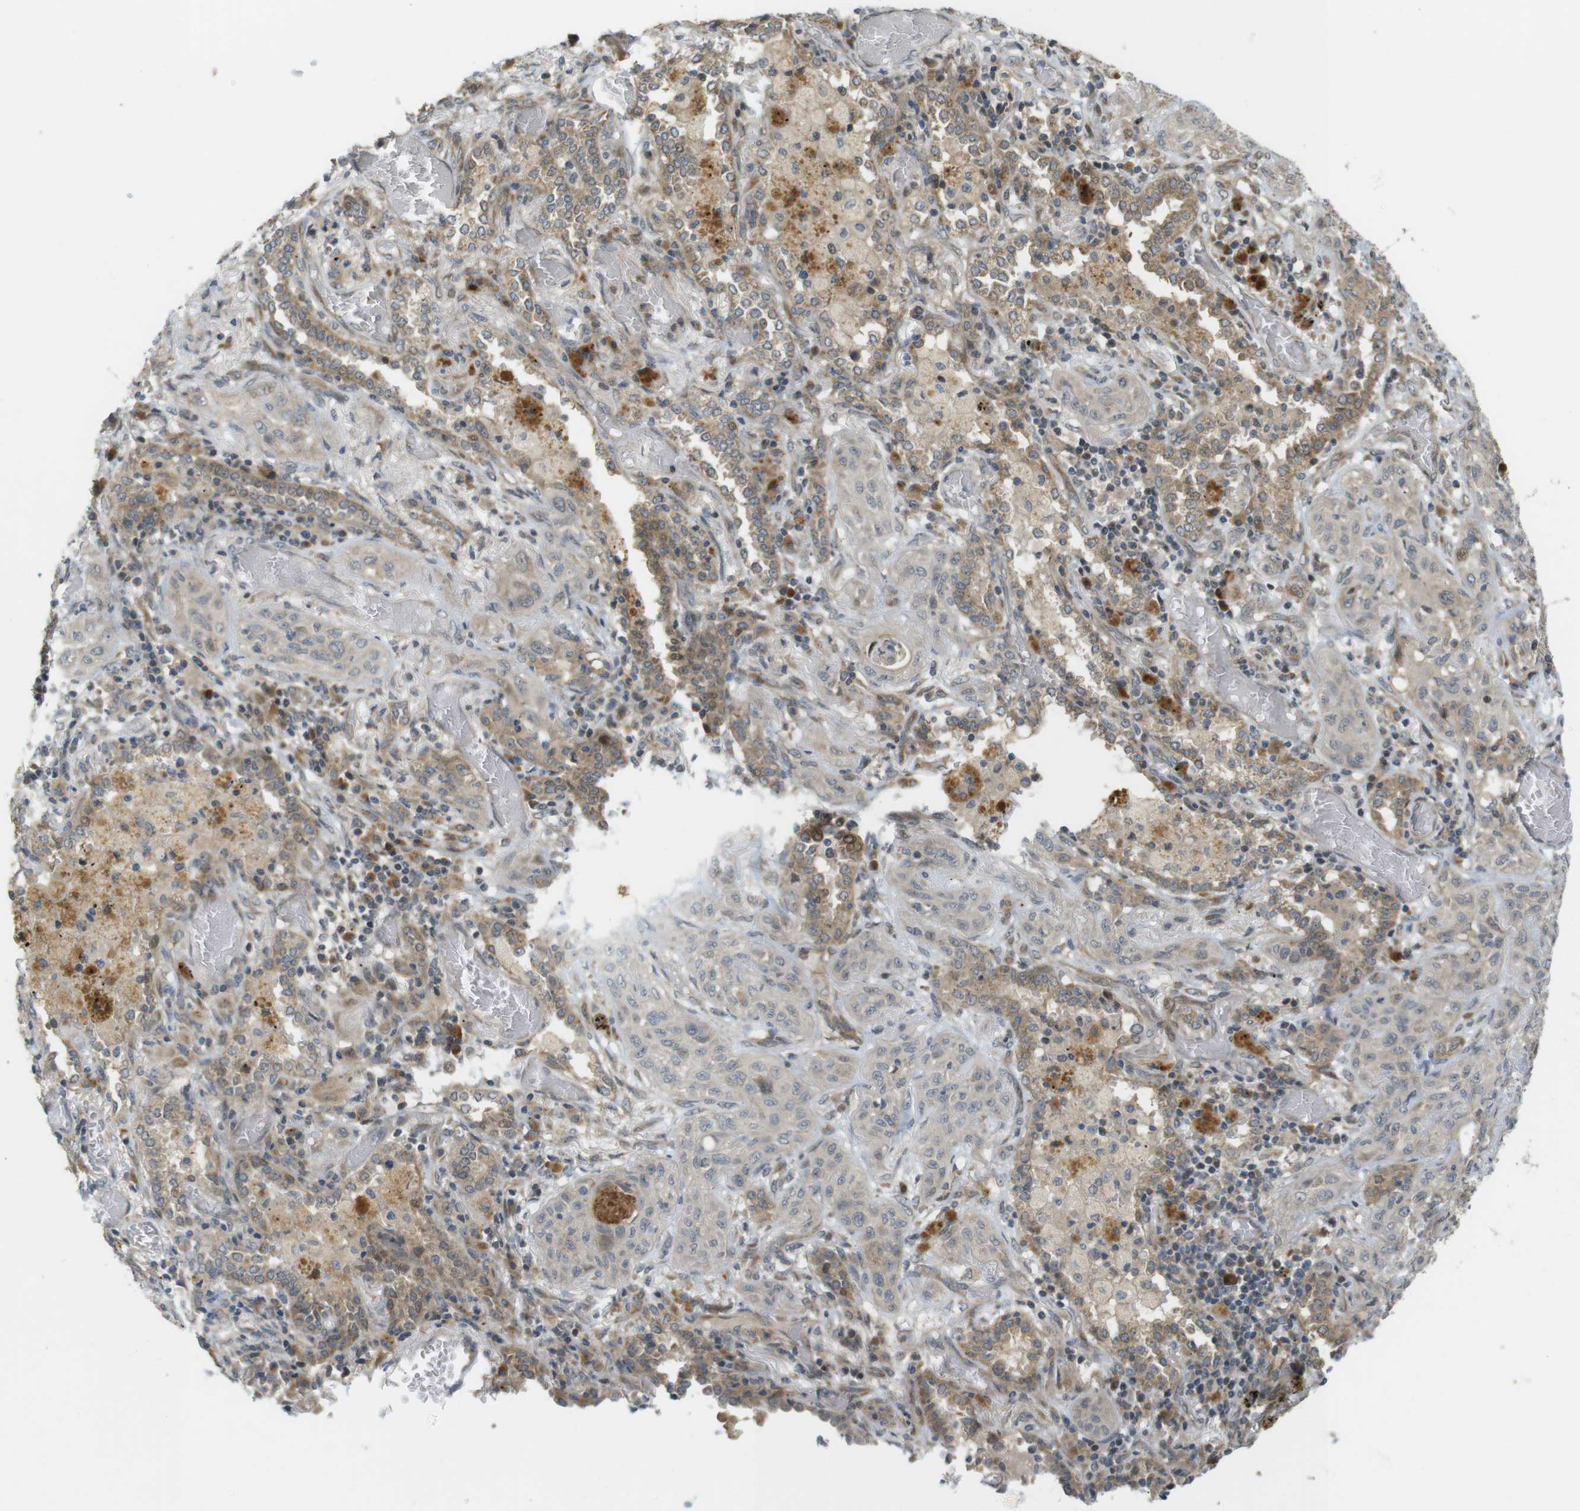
{"staining": {"intensity": "weak", "quantity": ">75%", "location": "cytoplasmic/membranous"}, "tissue": "lung cancer", "cell_type": "Tumor cells", "image_type": "cancer", "snomed": [{"axis": "morphology", "description": "Squamous cell carcinoma, NOS"}, {"axis": "topography", "description": "Lung"}], "caption": "Weak cytoplasmic/membranous positivity is present in approximately >75% of tumor cells in lung cancer.", "gene": "CLRN3", "patient": {"sex": "female", "age": 47}}